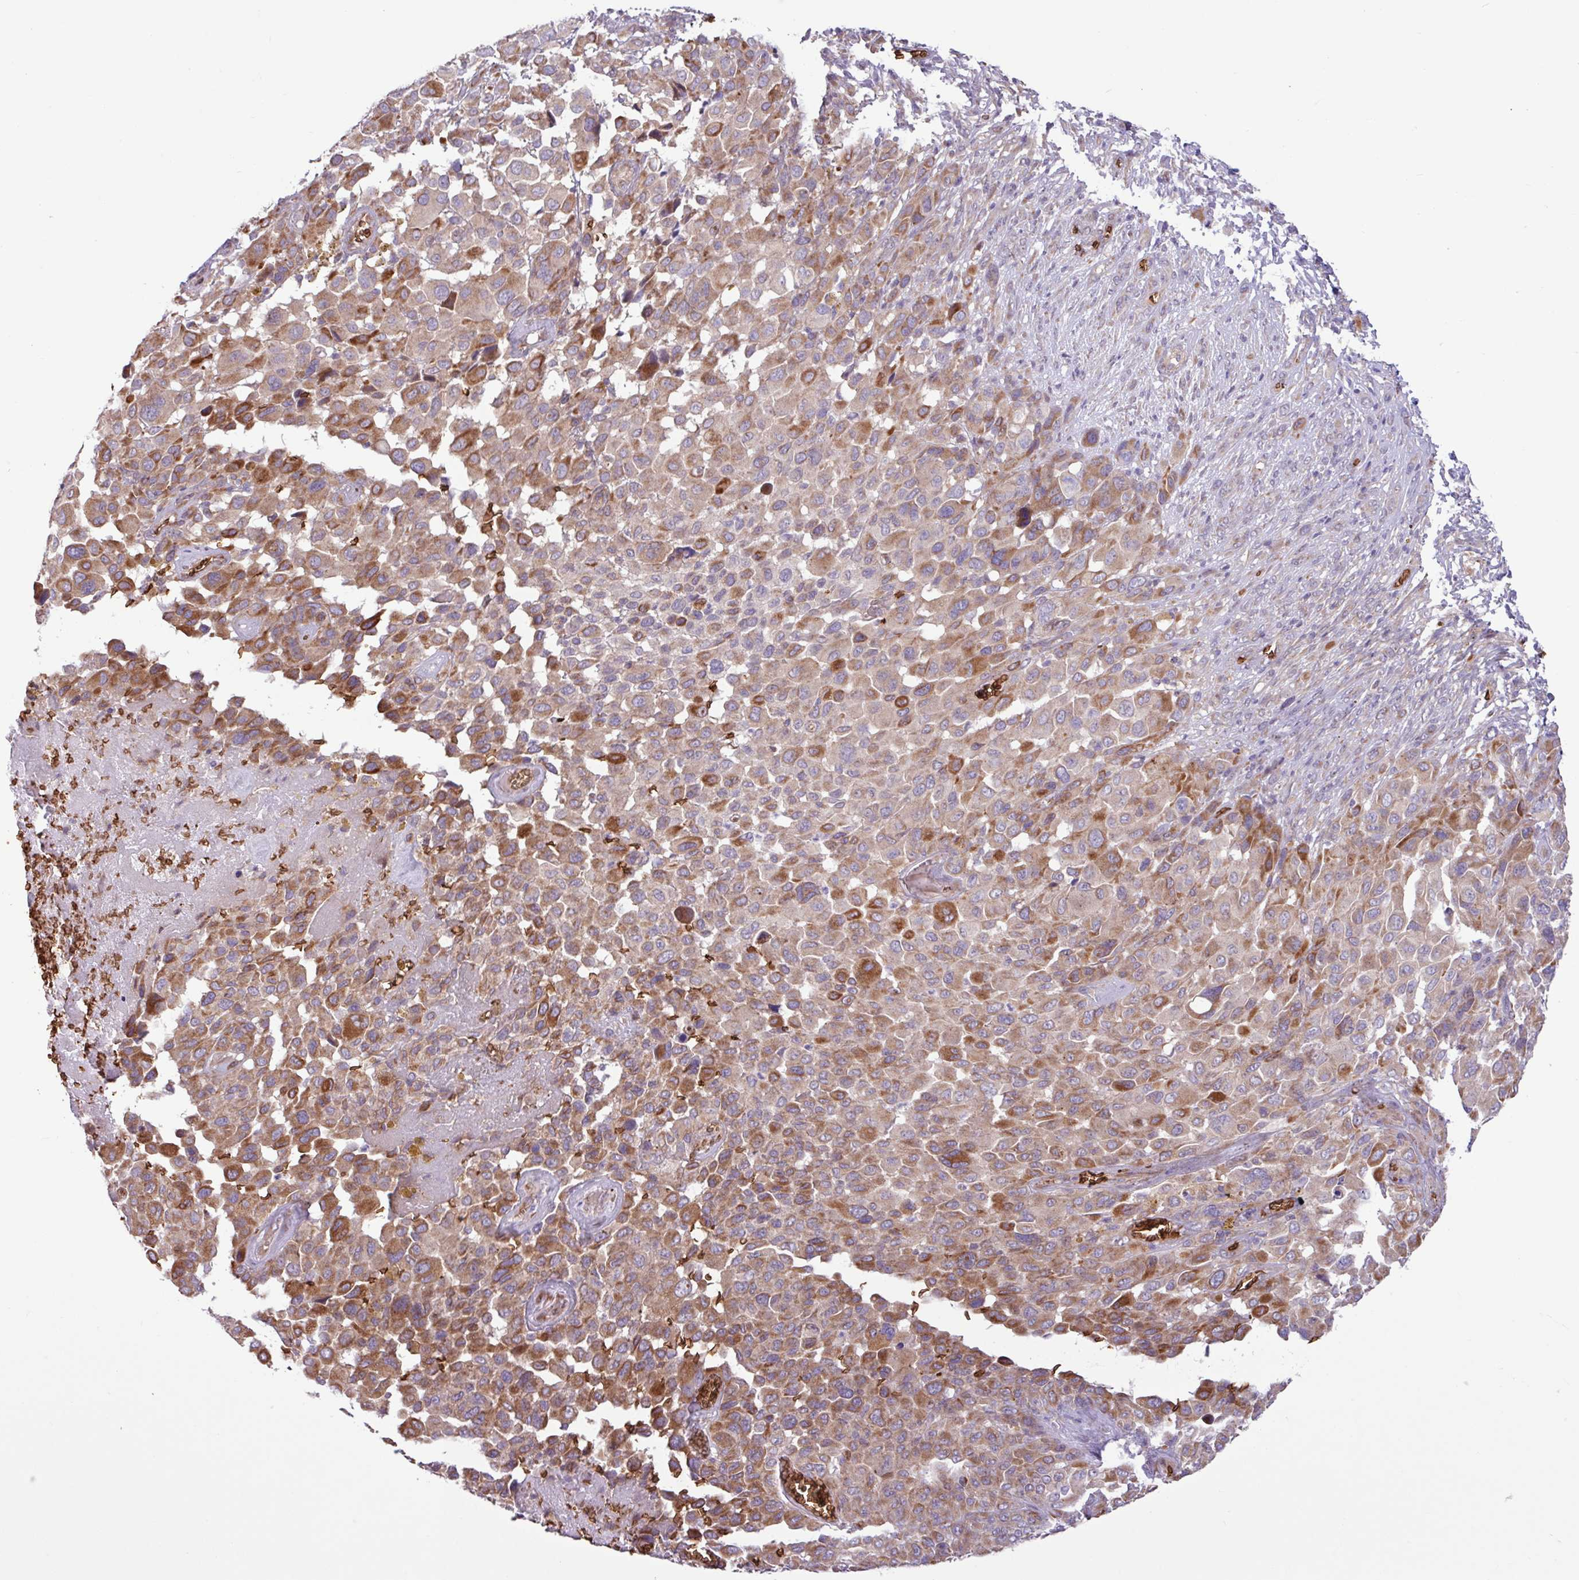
{"staining": {"intensity": "moderate", "quantity": "25%-75%", "location": "cytoplasmic/membranous"}, "tissue": "melanoma", "cell_type": "Tumor cells", "image_type": "cancer", "snomed": [{"axis": "morphology", "description": "Malignant melanoma, NOS"}, {"axis": "topography", "description": "Skin of trunk"}], "caption": "Tumor cells exhibit moderate cytoplasmic/membranous positivity in approximately 25%-75% of cells in melanoma.", "gene": "RAD21L1", "patient": {"sex": "male", "age": 71}}